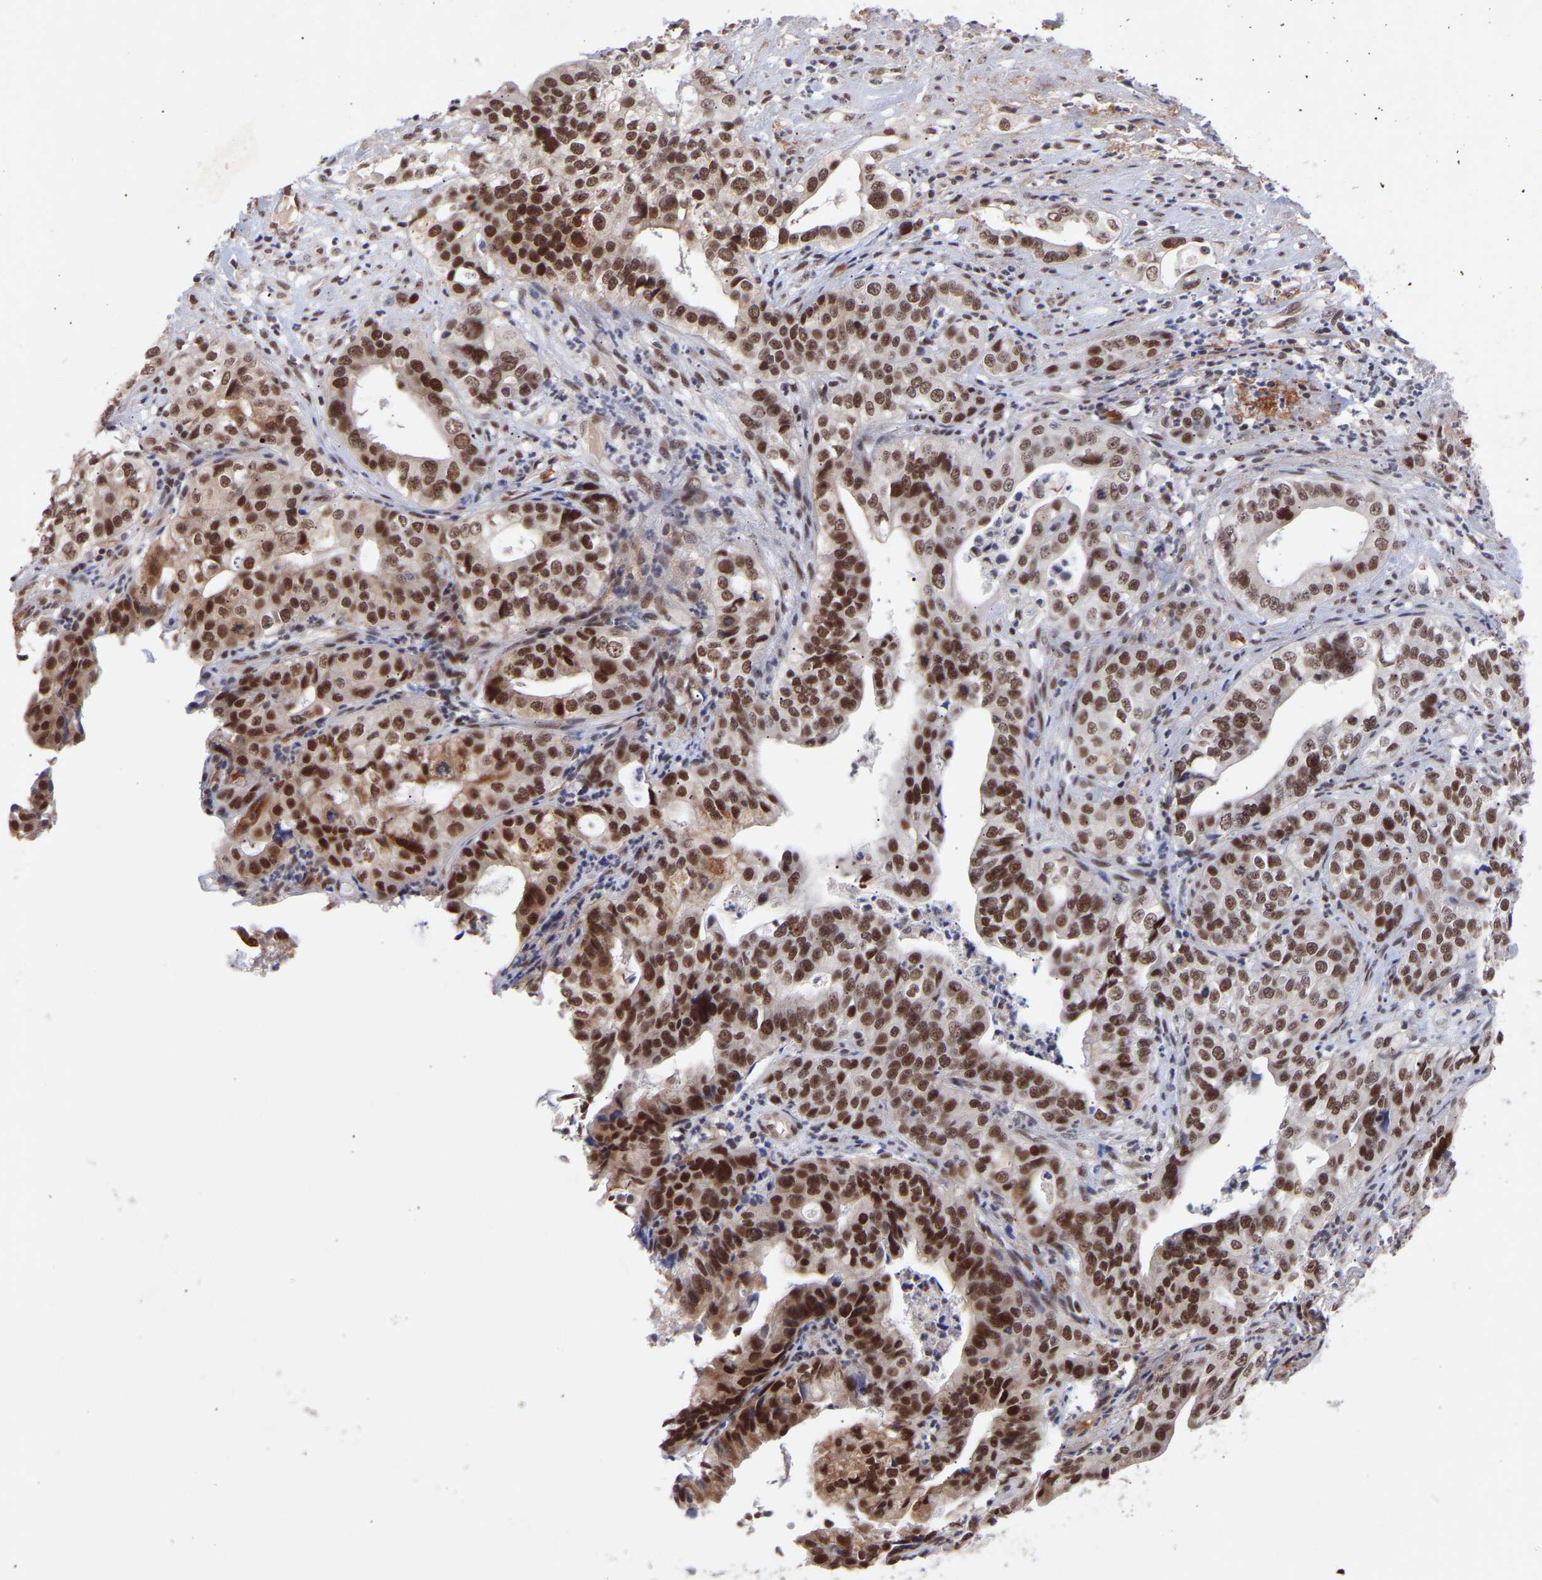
{"staining": {"intensity": "strong", "quantity": ">75%", "location": "nuclear"}, "tissue": "liver cancer", "cell_type": "Tumor cells", "image_type": "cancer", "snomed": [{"axis": "morphology", "description": "Cholangiocarcinoma"}, {"axis": "topography", "description": "Liver"}], "caption": "The micrograph displays immunohistochemical staining of cholangiocarcinoma (liver). There is strong nuclear expression is present in about >75% of tumor cells. The protein is shown in brown color, while the nuclei are stained blue.", "gene": "RBM15", "patient": {"sex": "female", "age": 61}}